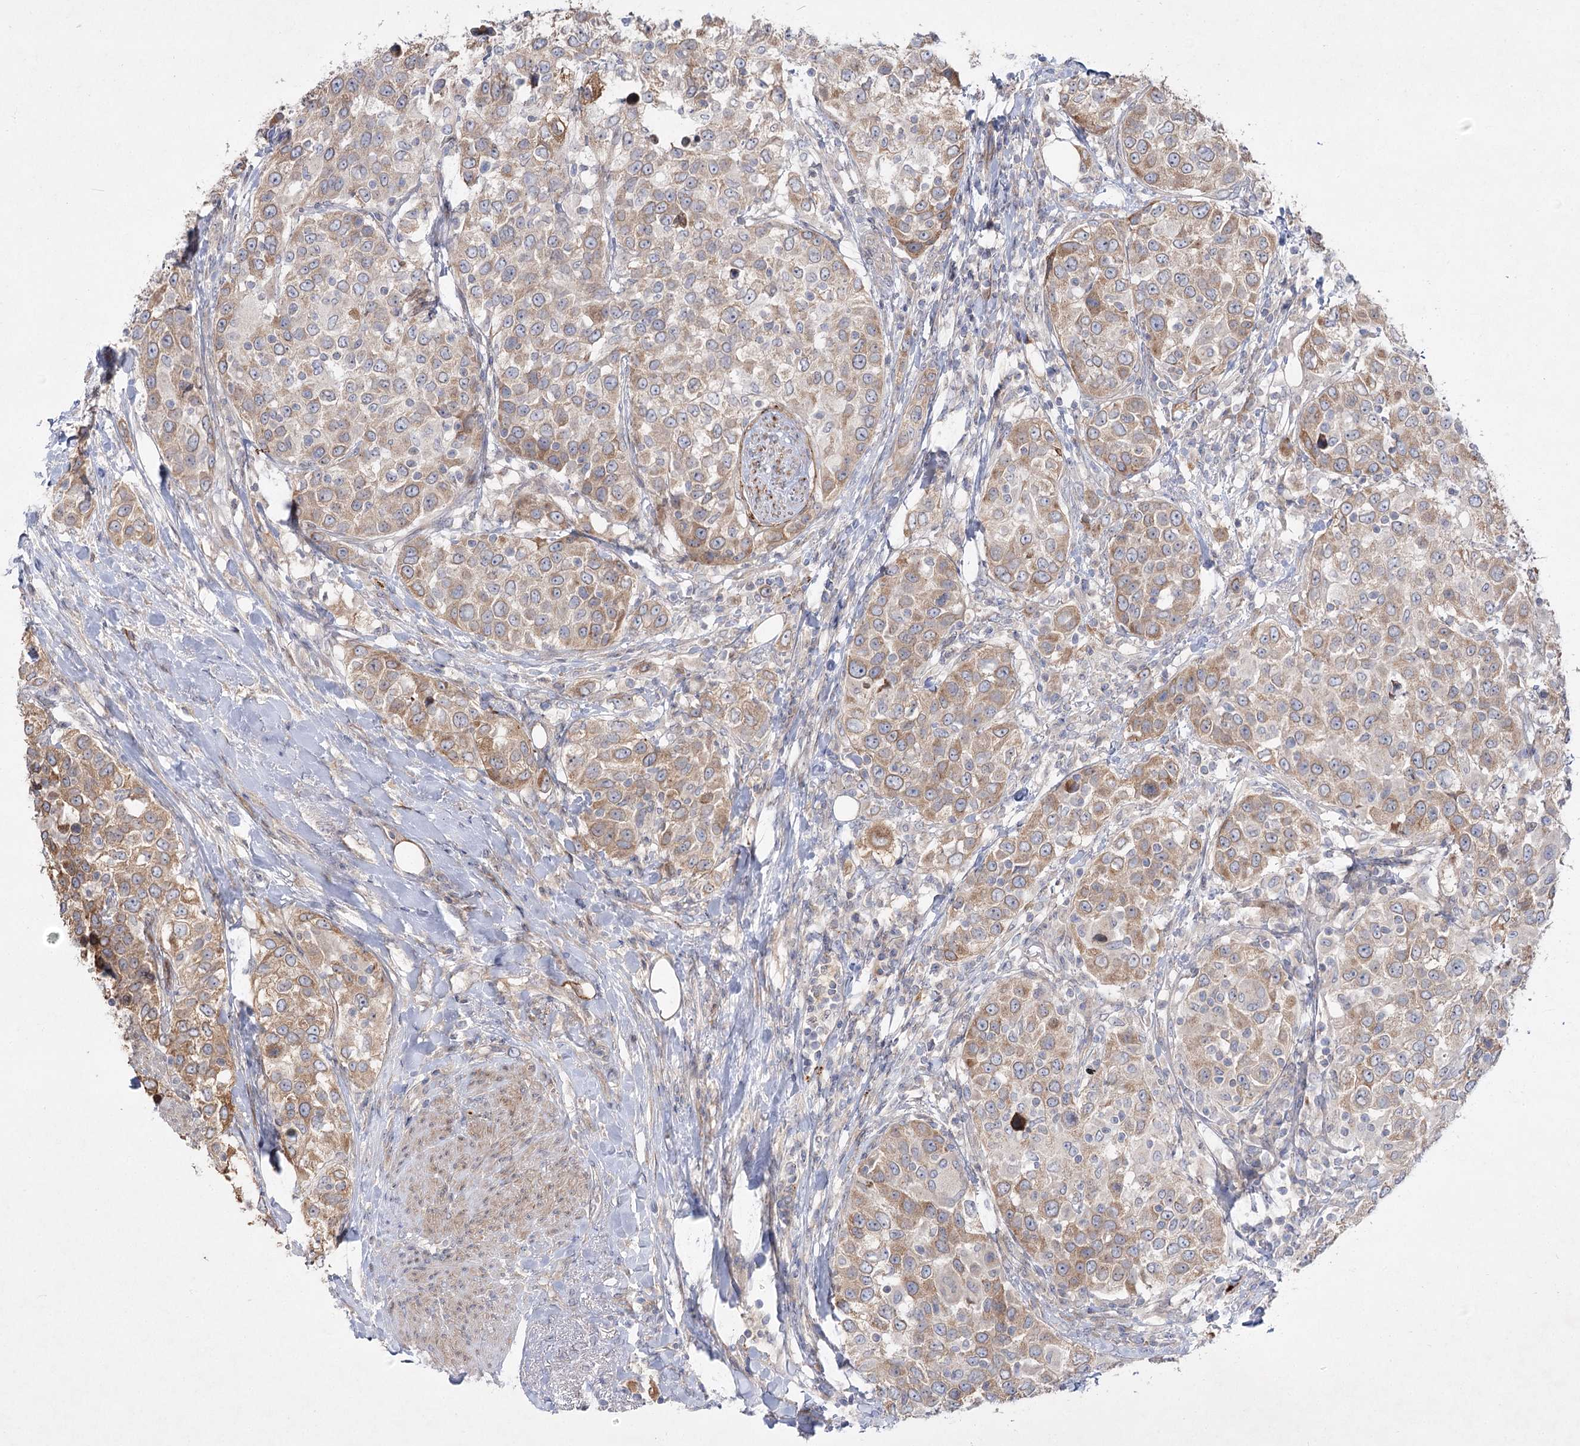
{"staining": {"intensity": "moderate", "quantity": ">75%", "location": "cytoplasmic/membranous"}, "tissue": "urothelial cancer", "cell_type": "Tumor cells", "image_type": "cancer", "snomed": [{"axis": "morphology", "description": "Urothelial carcinoma, High grade"}, {"axis": "topography", "description": "Urinary bladder"}], "caption": "Immunohistochemical staining of human urothelial cancer exhibits medium levels of moderate cytoplasmic/membranous positivity in about >75% of tumor cells.", "gene": "SH3BP5L", "patient": {"sex": "female", "age": 80}}